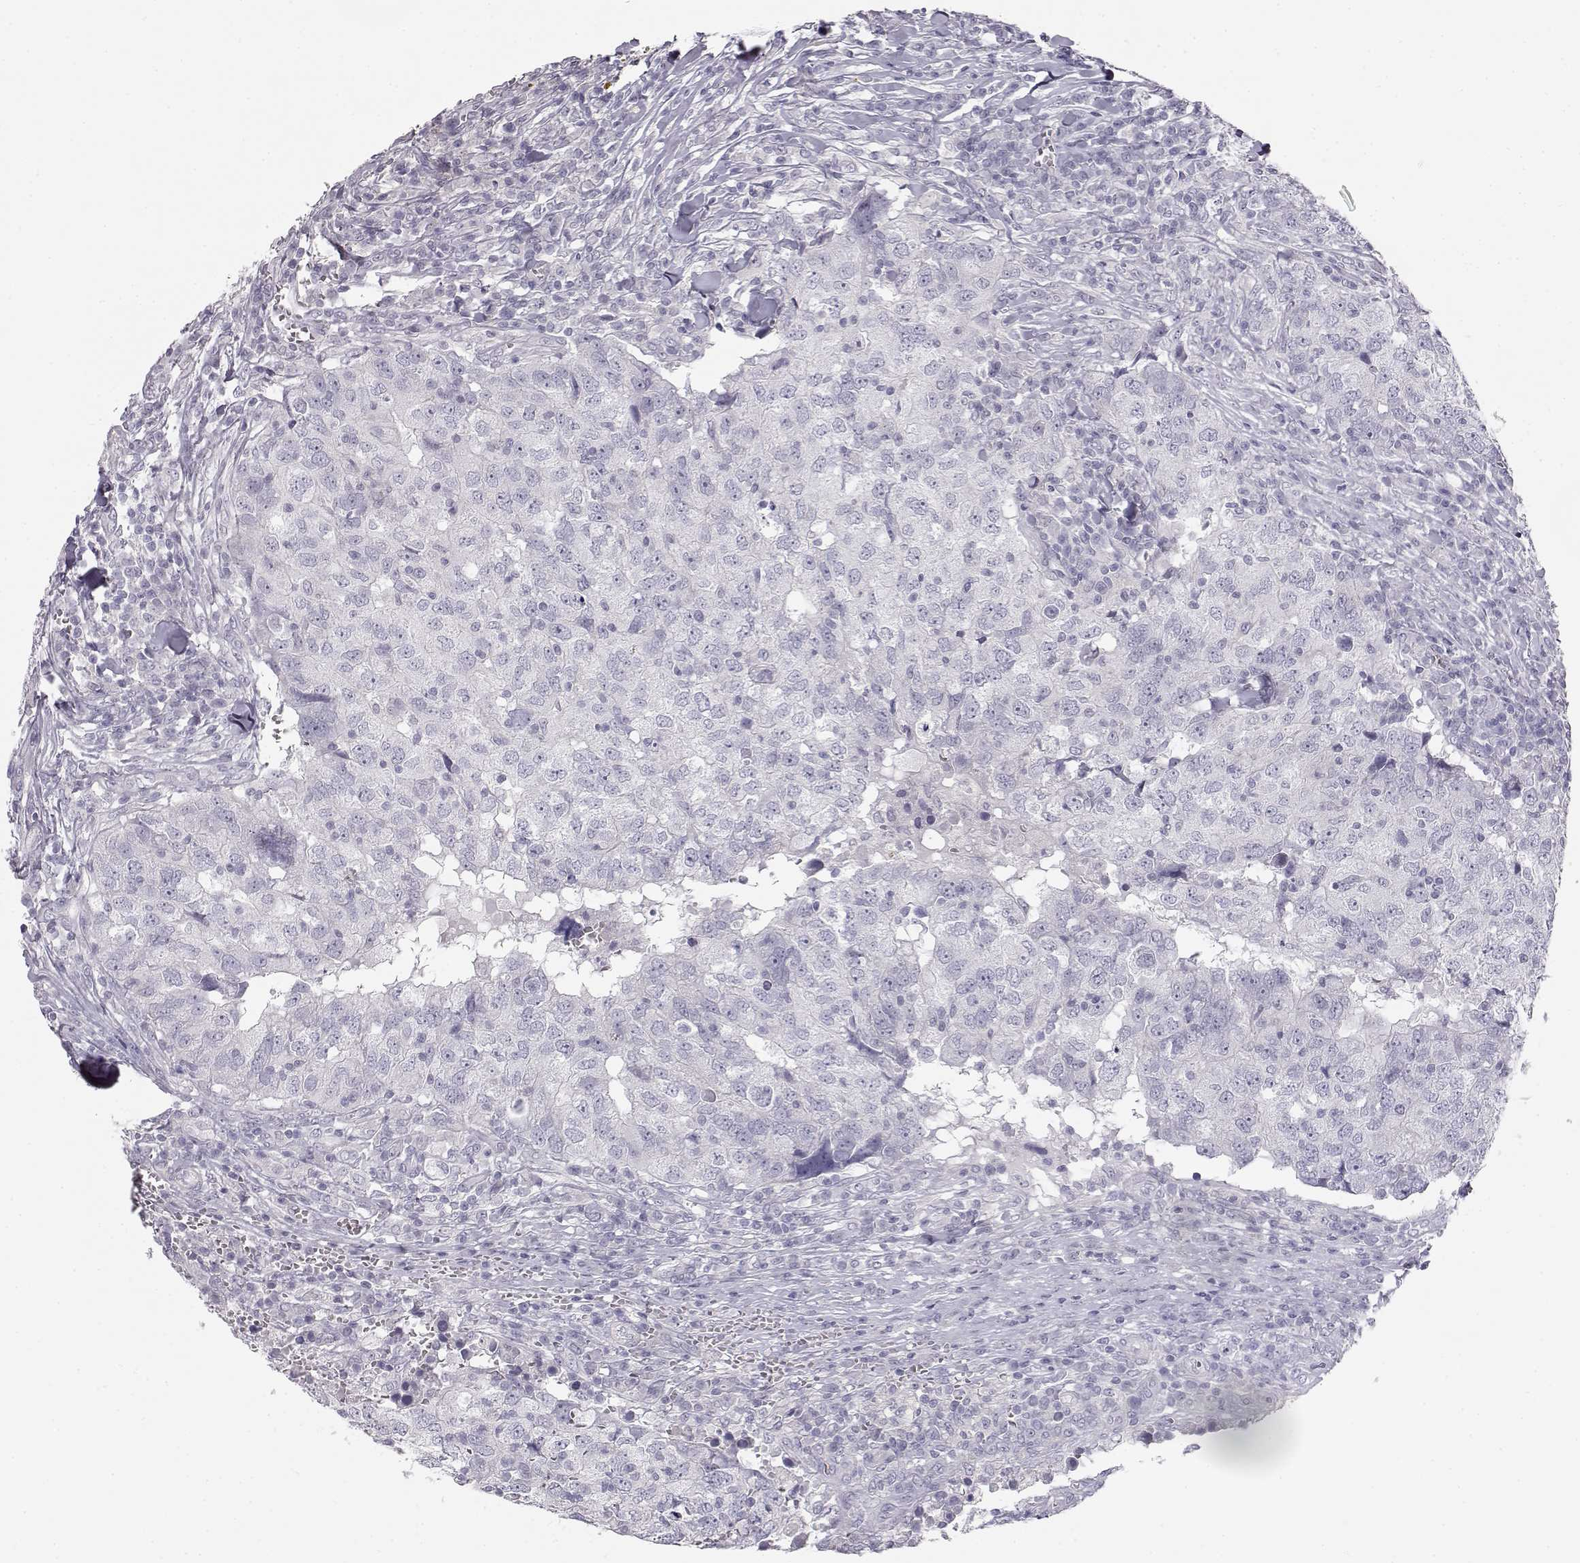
{"staining": {"intensity": "negative", "quantity": "none", "location": "none"}, "tissue": "breast cancer", "cell_type": "Tumor cells", "image_type": "cancer", "snomed": [{"axis": "morphology", "description": "Duct carcinoma"}, {"axis": "topography", "description": "Breast"}], "caption": "An immunohistochemistry (IHC) micrograph of breast cancer is shown. There is no staining in tumor cells of breast cancer.", "gene": "MYCBPAP", "patient": {"sex": "female", "age": 30}}